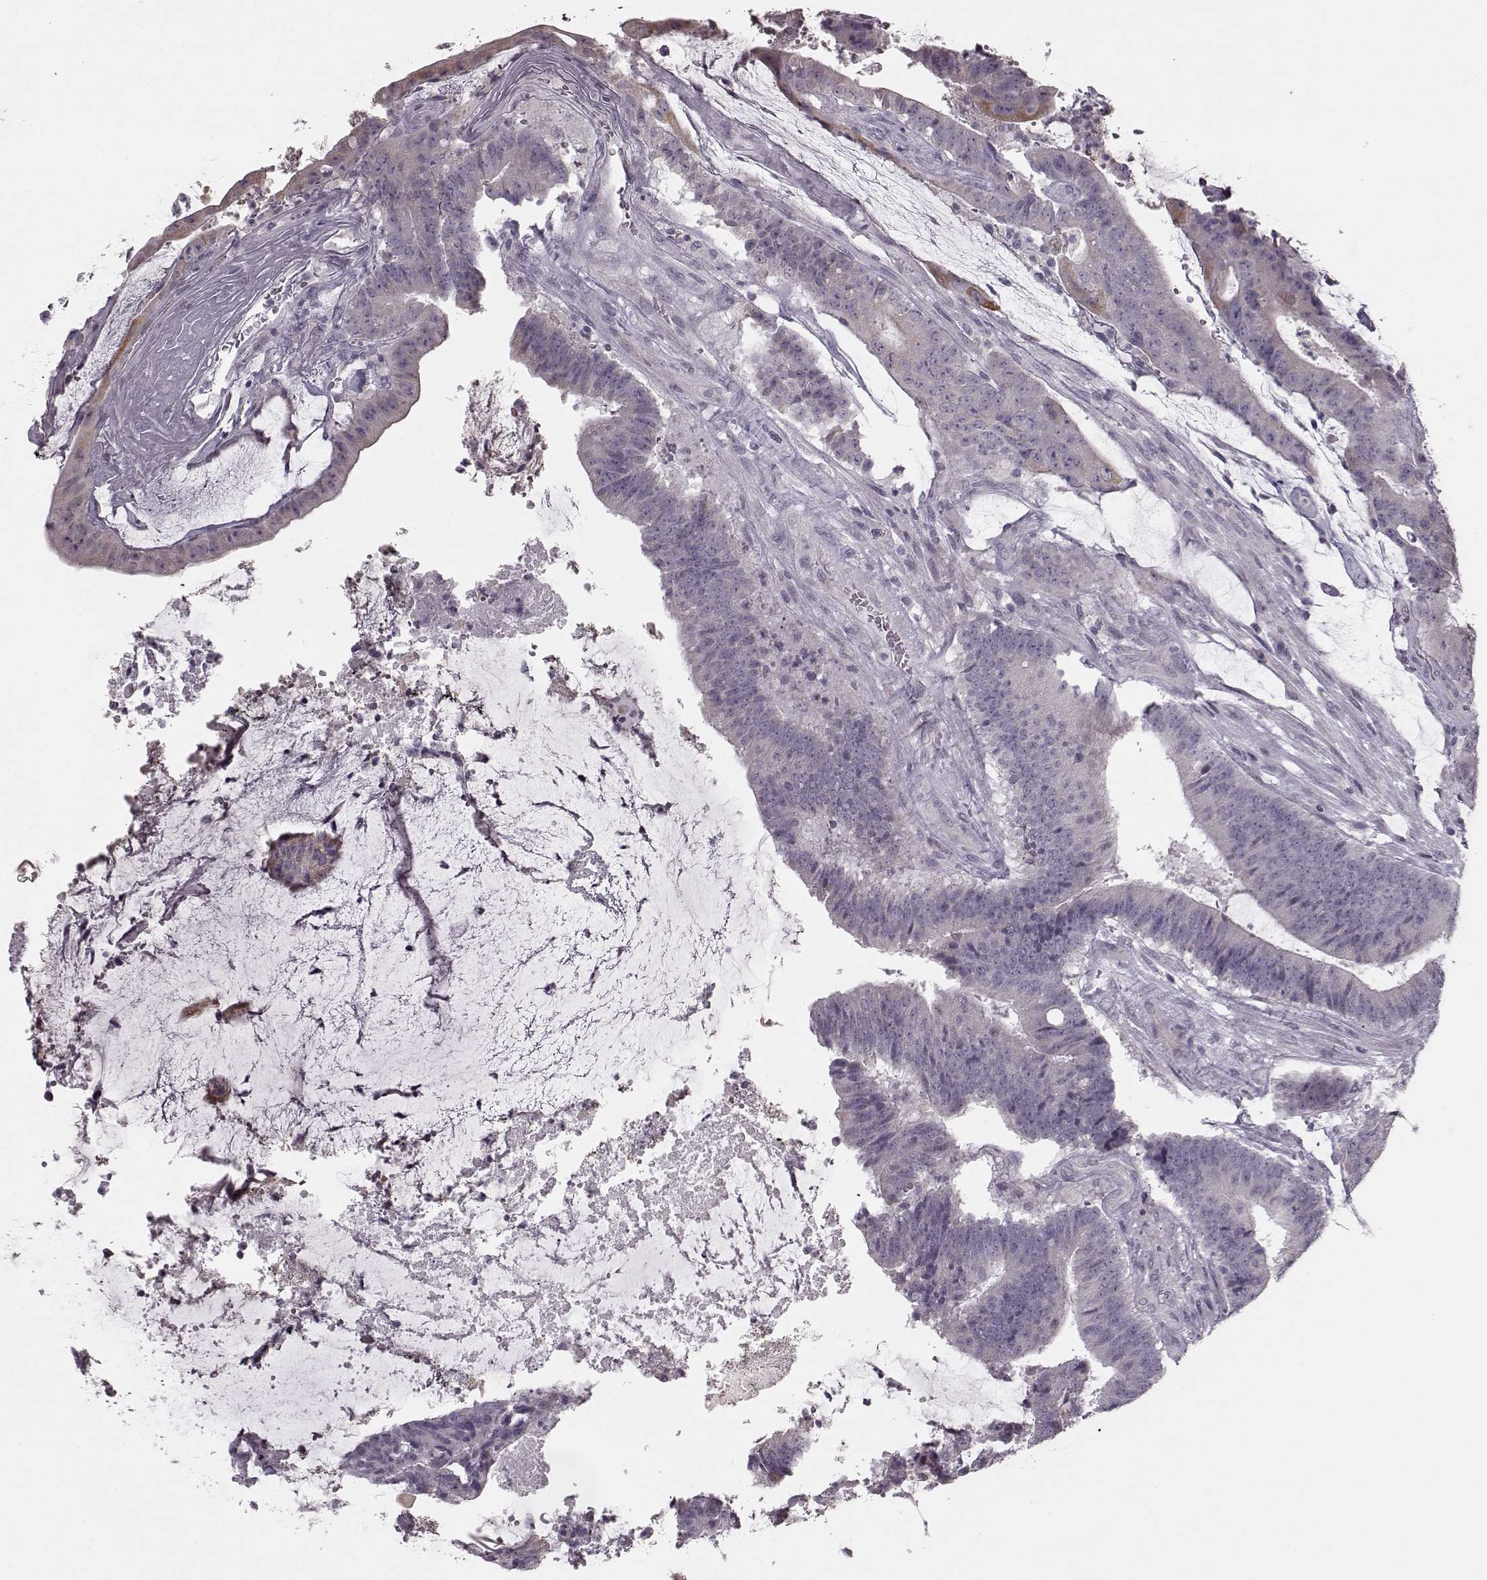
{"staining": {"intensity": "negative", "quantity": "none", "location": "none"}, "tissue": "colorectal cancer", "cell_type": "Tumor cells", "image_type": "cancer", "snomed": [{"axis": "morphology", "description": "Adenocarcinoma, NOS"}, {"axis": "topography", "description": "Colon"}], "caption": "Immunohistochemistry (IHC) of human colorectal adenocarcinoma reveals no staining in tumor cells. The staining is performed using DAB (3,3'-diaminobenzidine) brown chromogen with nuclei counter-stained in using hematoxylin.", "gene": "MAP6D1", "patient": {"sex": "female", "age": 43}}